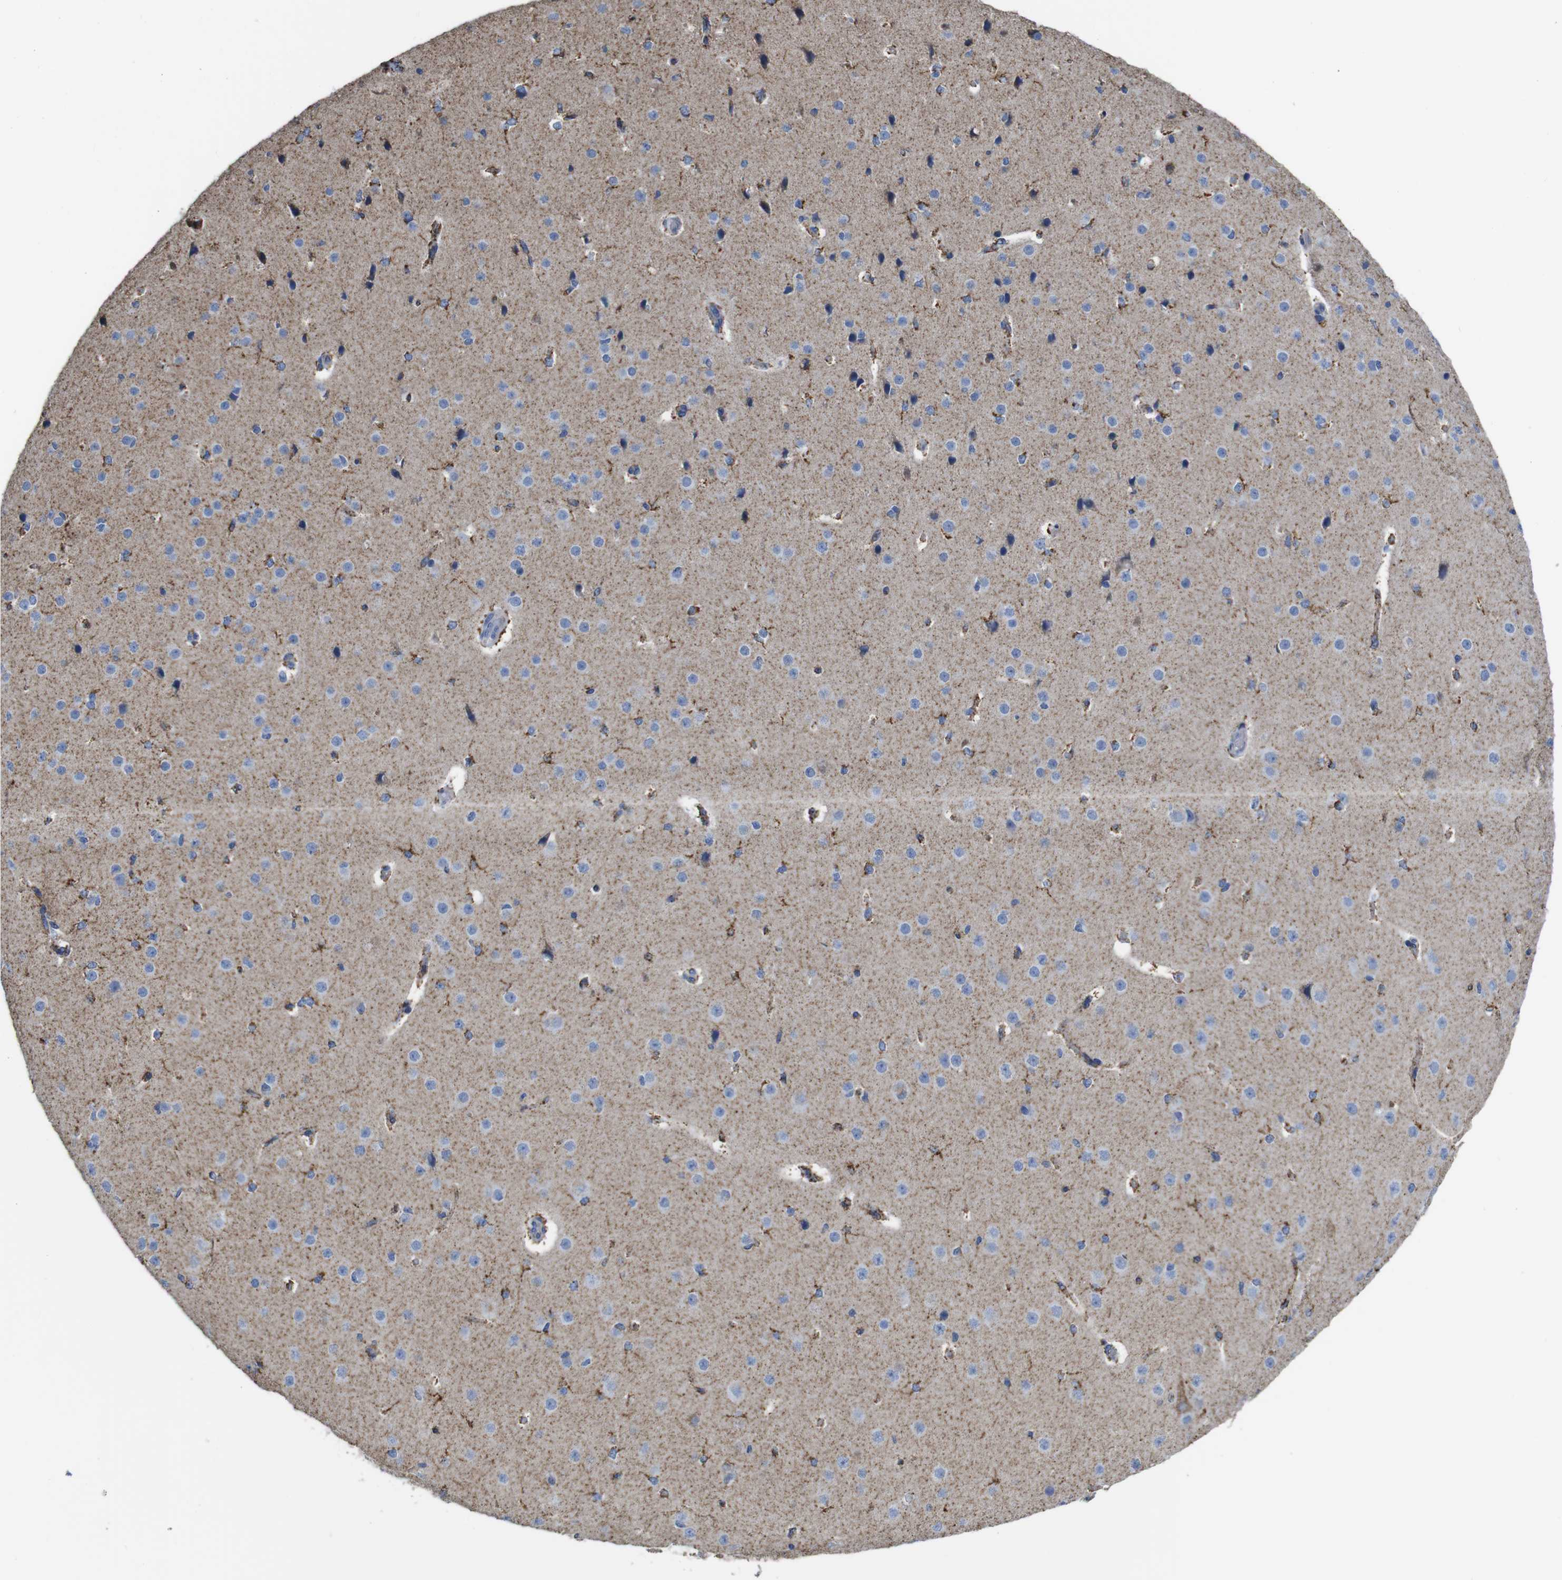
{"staining": {"intensity": "weak", "quantity": ">75%", "location": "cytoplasmic/membranous"}, "tissue": "cerebral cortex", "cell_type": "Endothelial cells", "image_type": "normal", "snomed": [{"axis": "morphology", "description": "Normal tissue, NOS"}, {"axis": "morphology", "description": "Developmental malformation"}, {"axis": "topography", "description": "Cerebral cortex"}], "caption": "A histopathology image showing weak cytoplasmic/membranous staining in approximately >75% of endothelial cells in unremarkable cerebral cortex, as visualized by brown immunohistochemical staining.", "gene": "MAOA", "patient": {"sex": "female", "age": 30}}